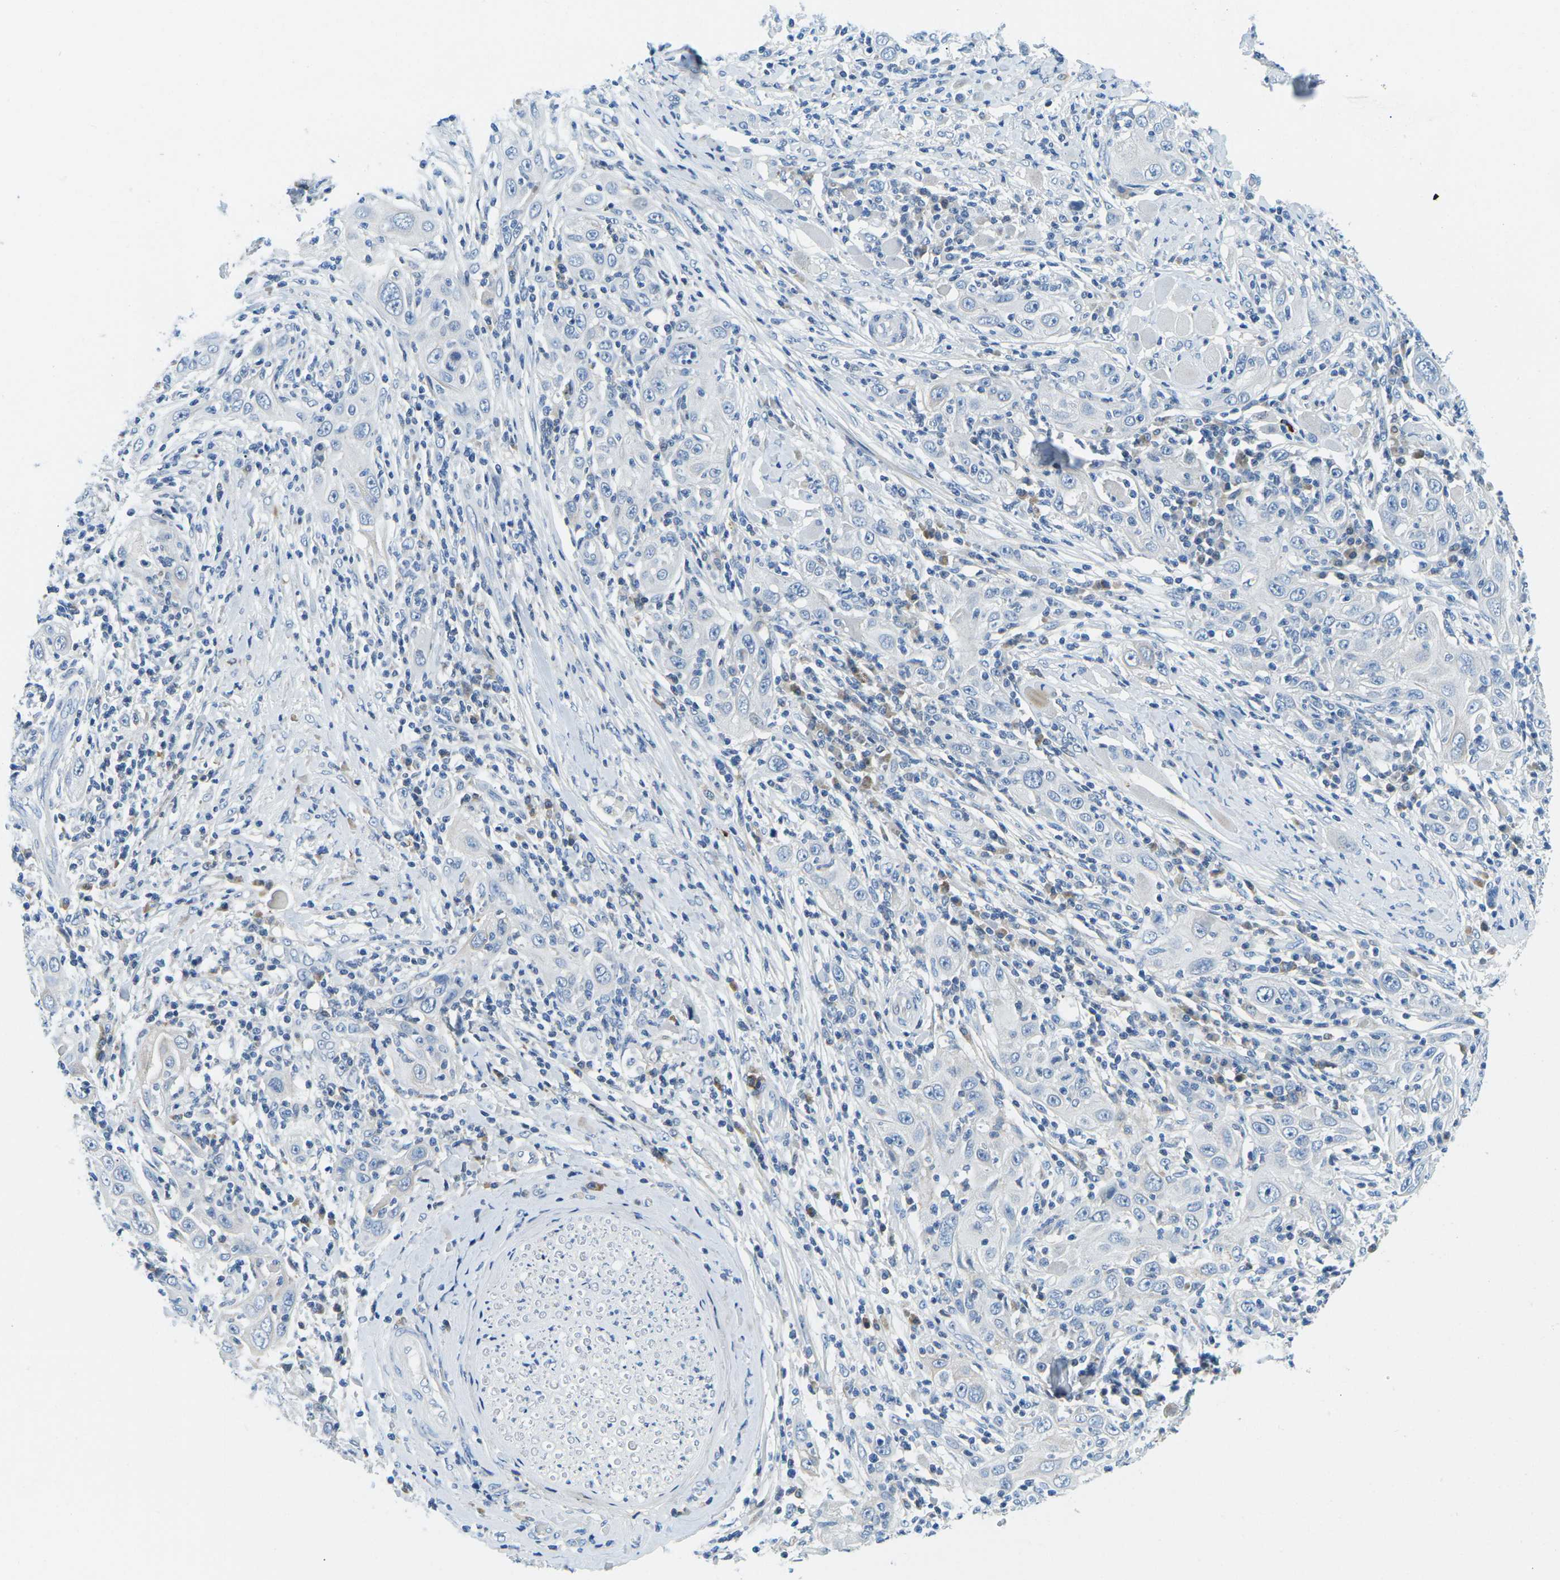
{"staining": {"intensity": "negative", "quantity": "none", "location": "none"}, "tissue": "skin cancer", "cell_type": "Tumor cells", "image_type": "cancer", "snomed": [{"axis": "morphology", "description": "Squamous cell carcinoma, NOS"}, {"axis": "topography", "description": "Skin"}], "caption": "Micrograph shows no protein staining in tumor cells of skin squamous cell carcinoma tissue. Brightfield microscopy of immunohistochemistry stained with DAB (brown) and hematoxylin (blue), captured at high magnification.", "gene": "CFB", "patient": {"sex": "female", "age": 88}}